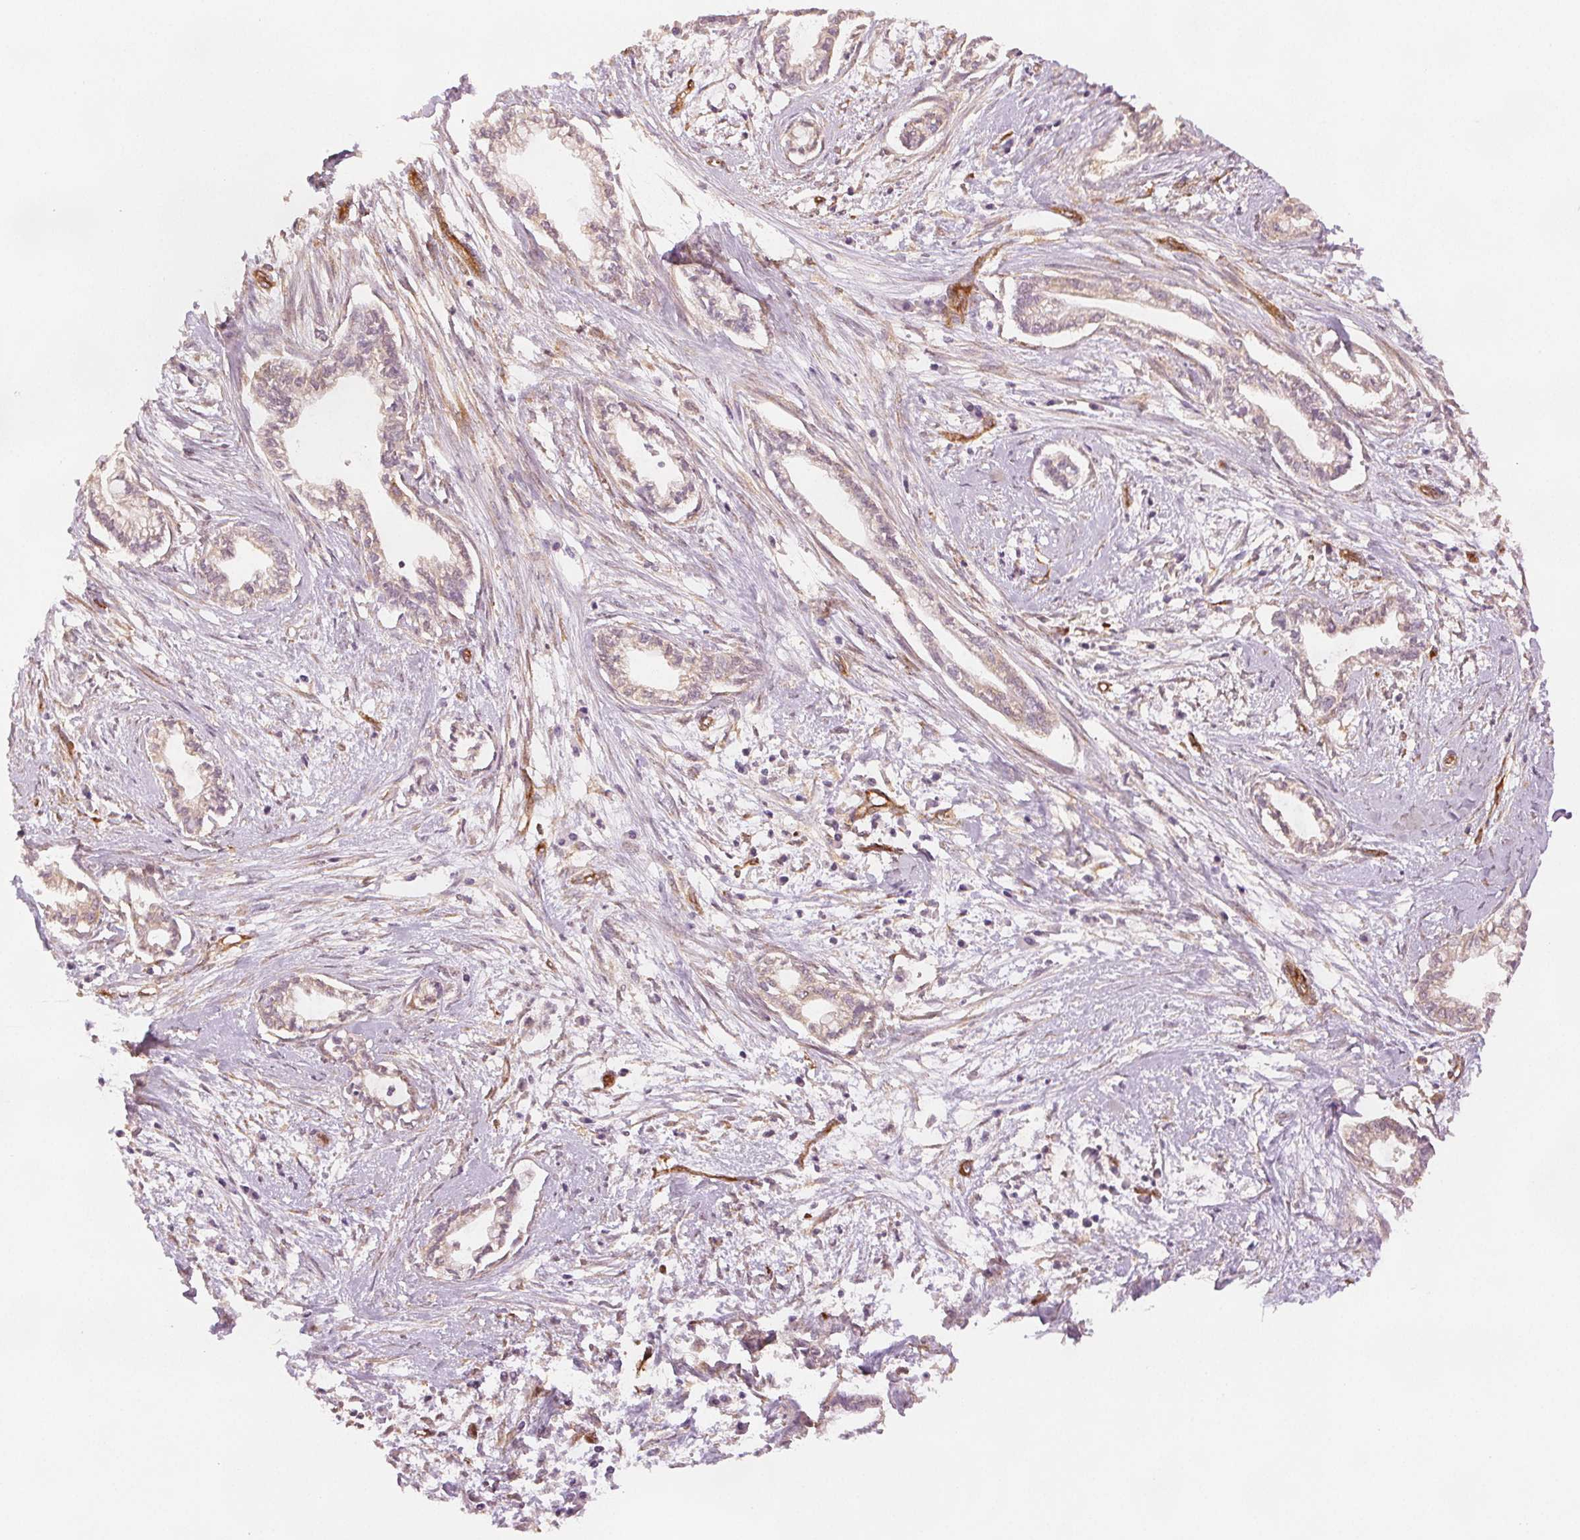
{"staining": {"intensity": "weak", "quantity": "<25%", "location": "cytoplasmic/membranous"}, "tissue": "cervical cancer", "cell_type": "Tumor cells", "image_type": "cancer", "snomed": [{"axis": "morphology", "description": "Adenocarcinoma, NOS"}, {"axis": "topography", "description": "Cervix"}], "caption": "Adenocarcinoma (cervical) was stained to show a protein in brown. There is no significant positivity in tumor cells.", "gene": "DIAPH2", "patient": {"sex": "female", "age": 62}}